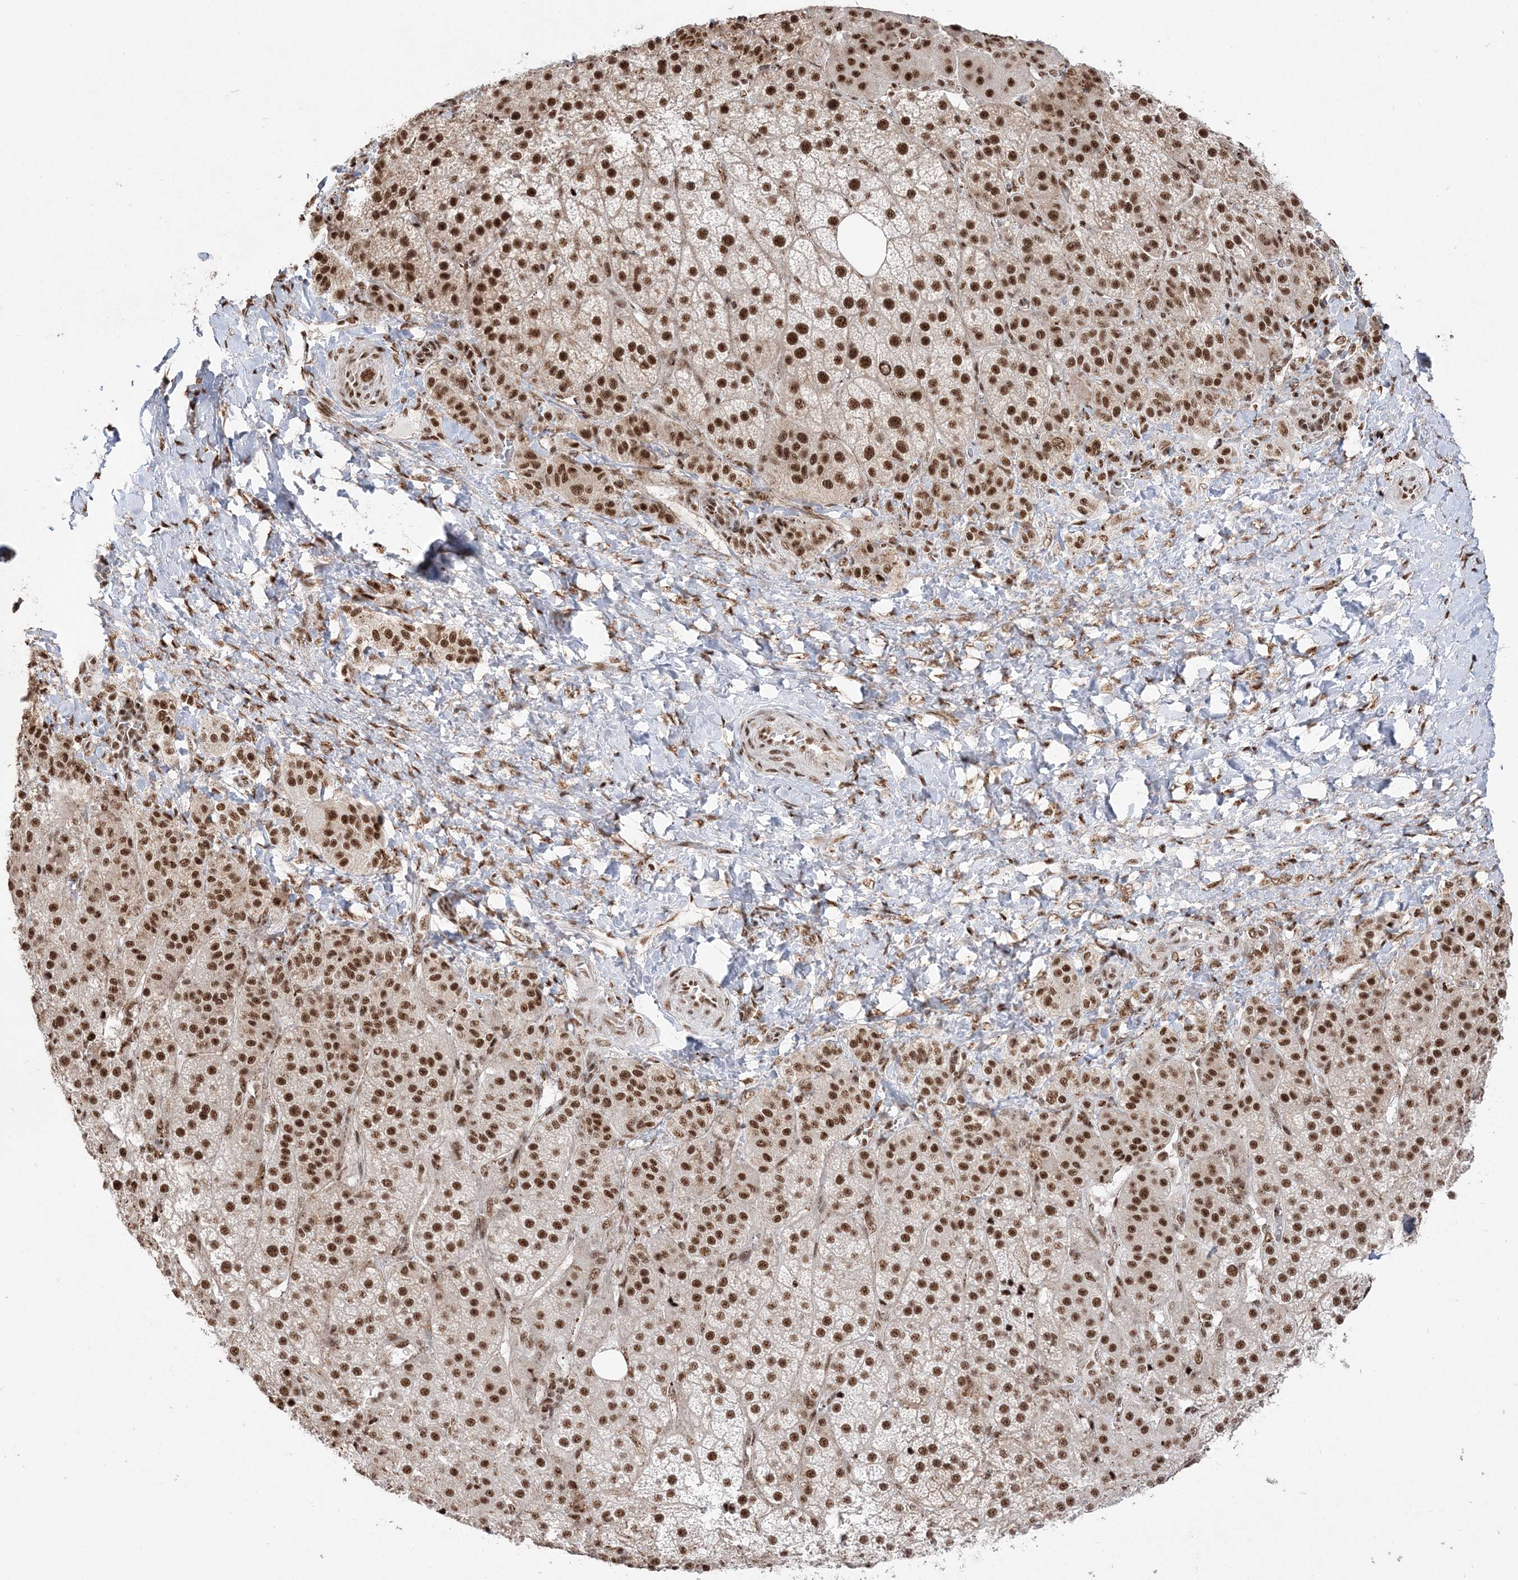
{"staining": {"intensity": "strong", "quantity": ">75%", "location": "nuclear"}, "tissue": "adrenal gland", "cell_type": "Glandular cells", "image_type": "normal", "snomed": [{"axis": "morphology", "description": "Normal tissue, NOS"}, {"axis": "topography", "description": "Adrenal gland"}], "caption": "Protein staining exhibits strong nuclear positivity in about >75% of glandular cells in unremarkable adrenal gland.", "gene": "RBM17", "patient": {"sex": "female", "age": 57}}